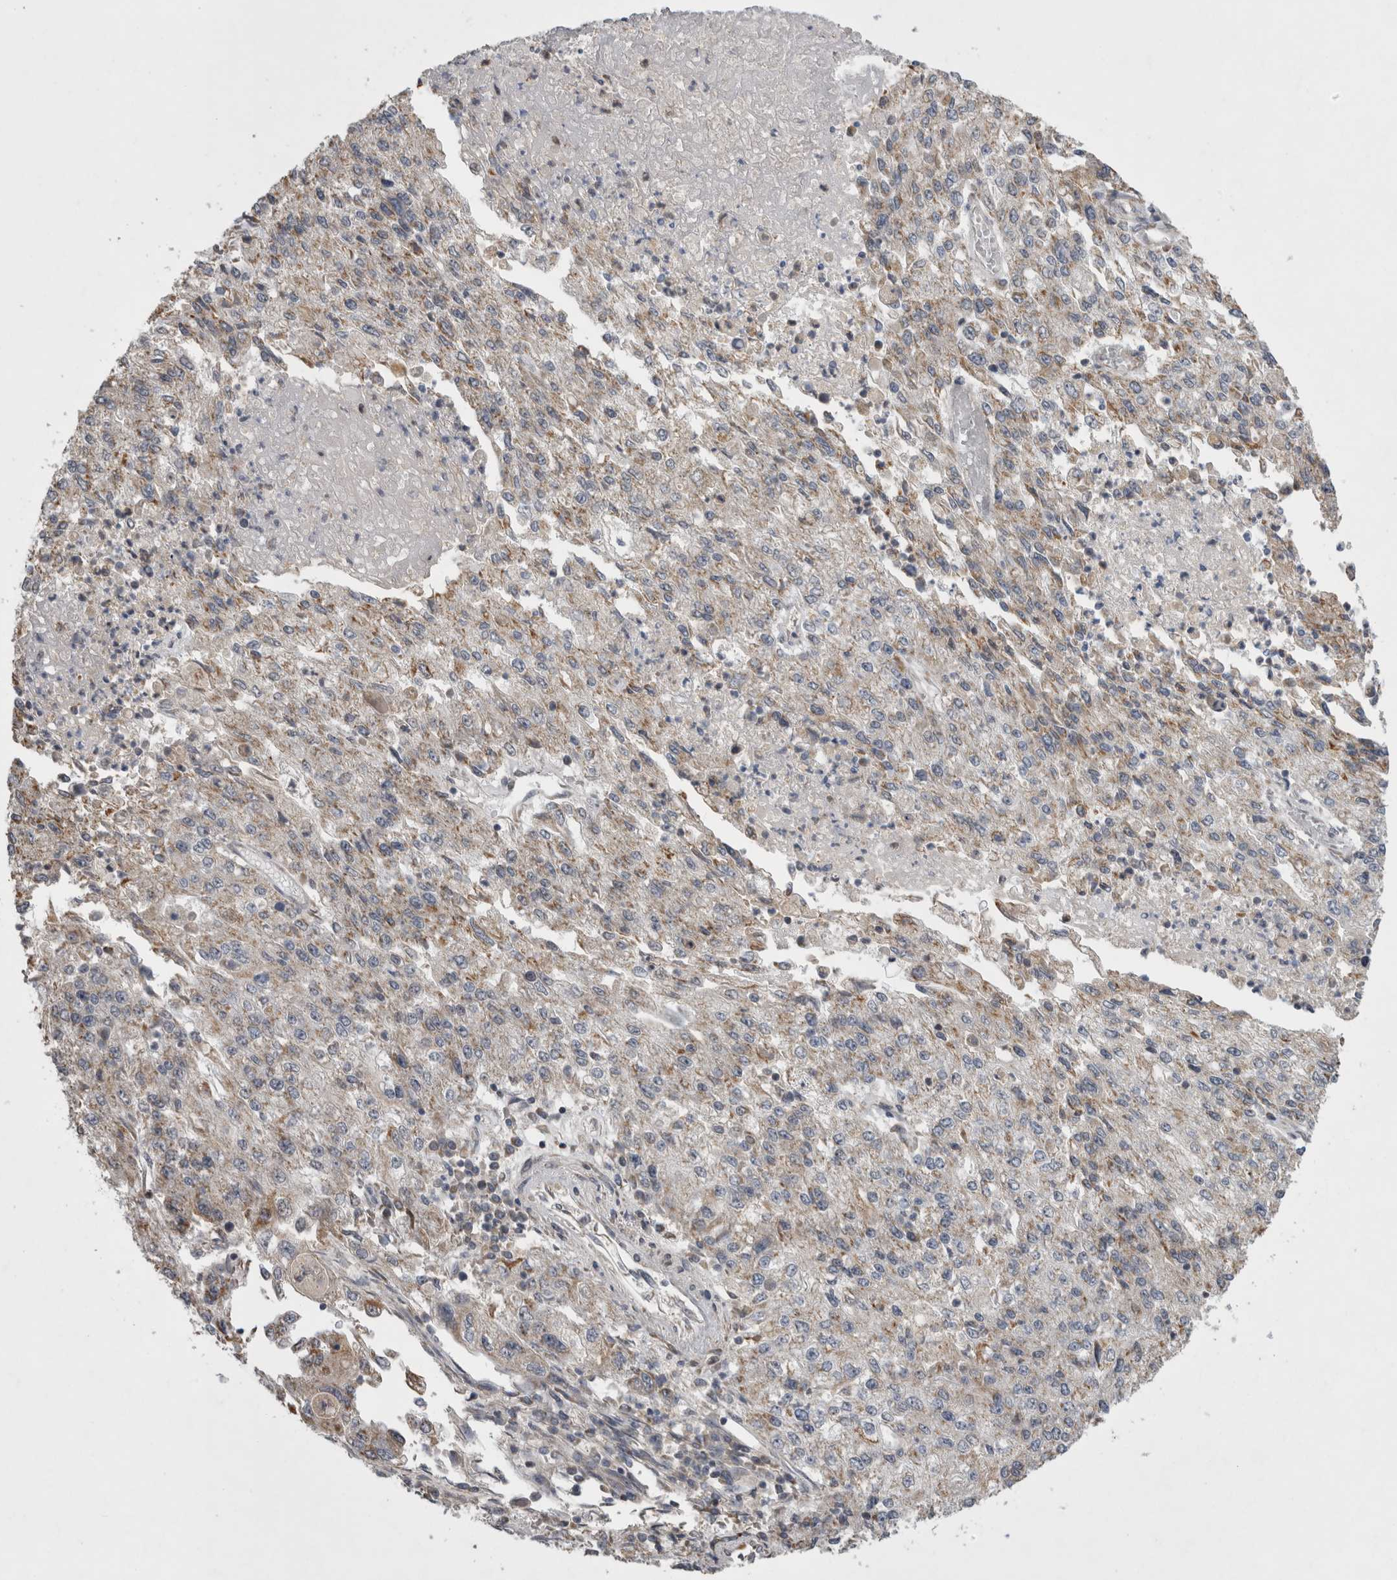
{"staining": {"intensity": "weak", "quantity": "25%-75%", "location": "cytoplasmic/membranous"}, "tissue": "endometrial cancer", "cell_type": "Tumor cells", "image_type": "cancer", "snomed": [{"axis": "morphology", "description": "Adenocarcinoma, NOS"}, {"axis": "topography", "description": "Endometrium"}], "caption": "Immunohistochemical staining of human endometrial adenocarcinoma demonstrates weak cytoplasmic/membranous protein expression in about 25%-75% of tumor cells.", "gene": "KCNIP1", "patient": {"sex": "female", "age": 49}}